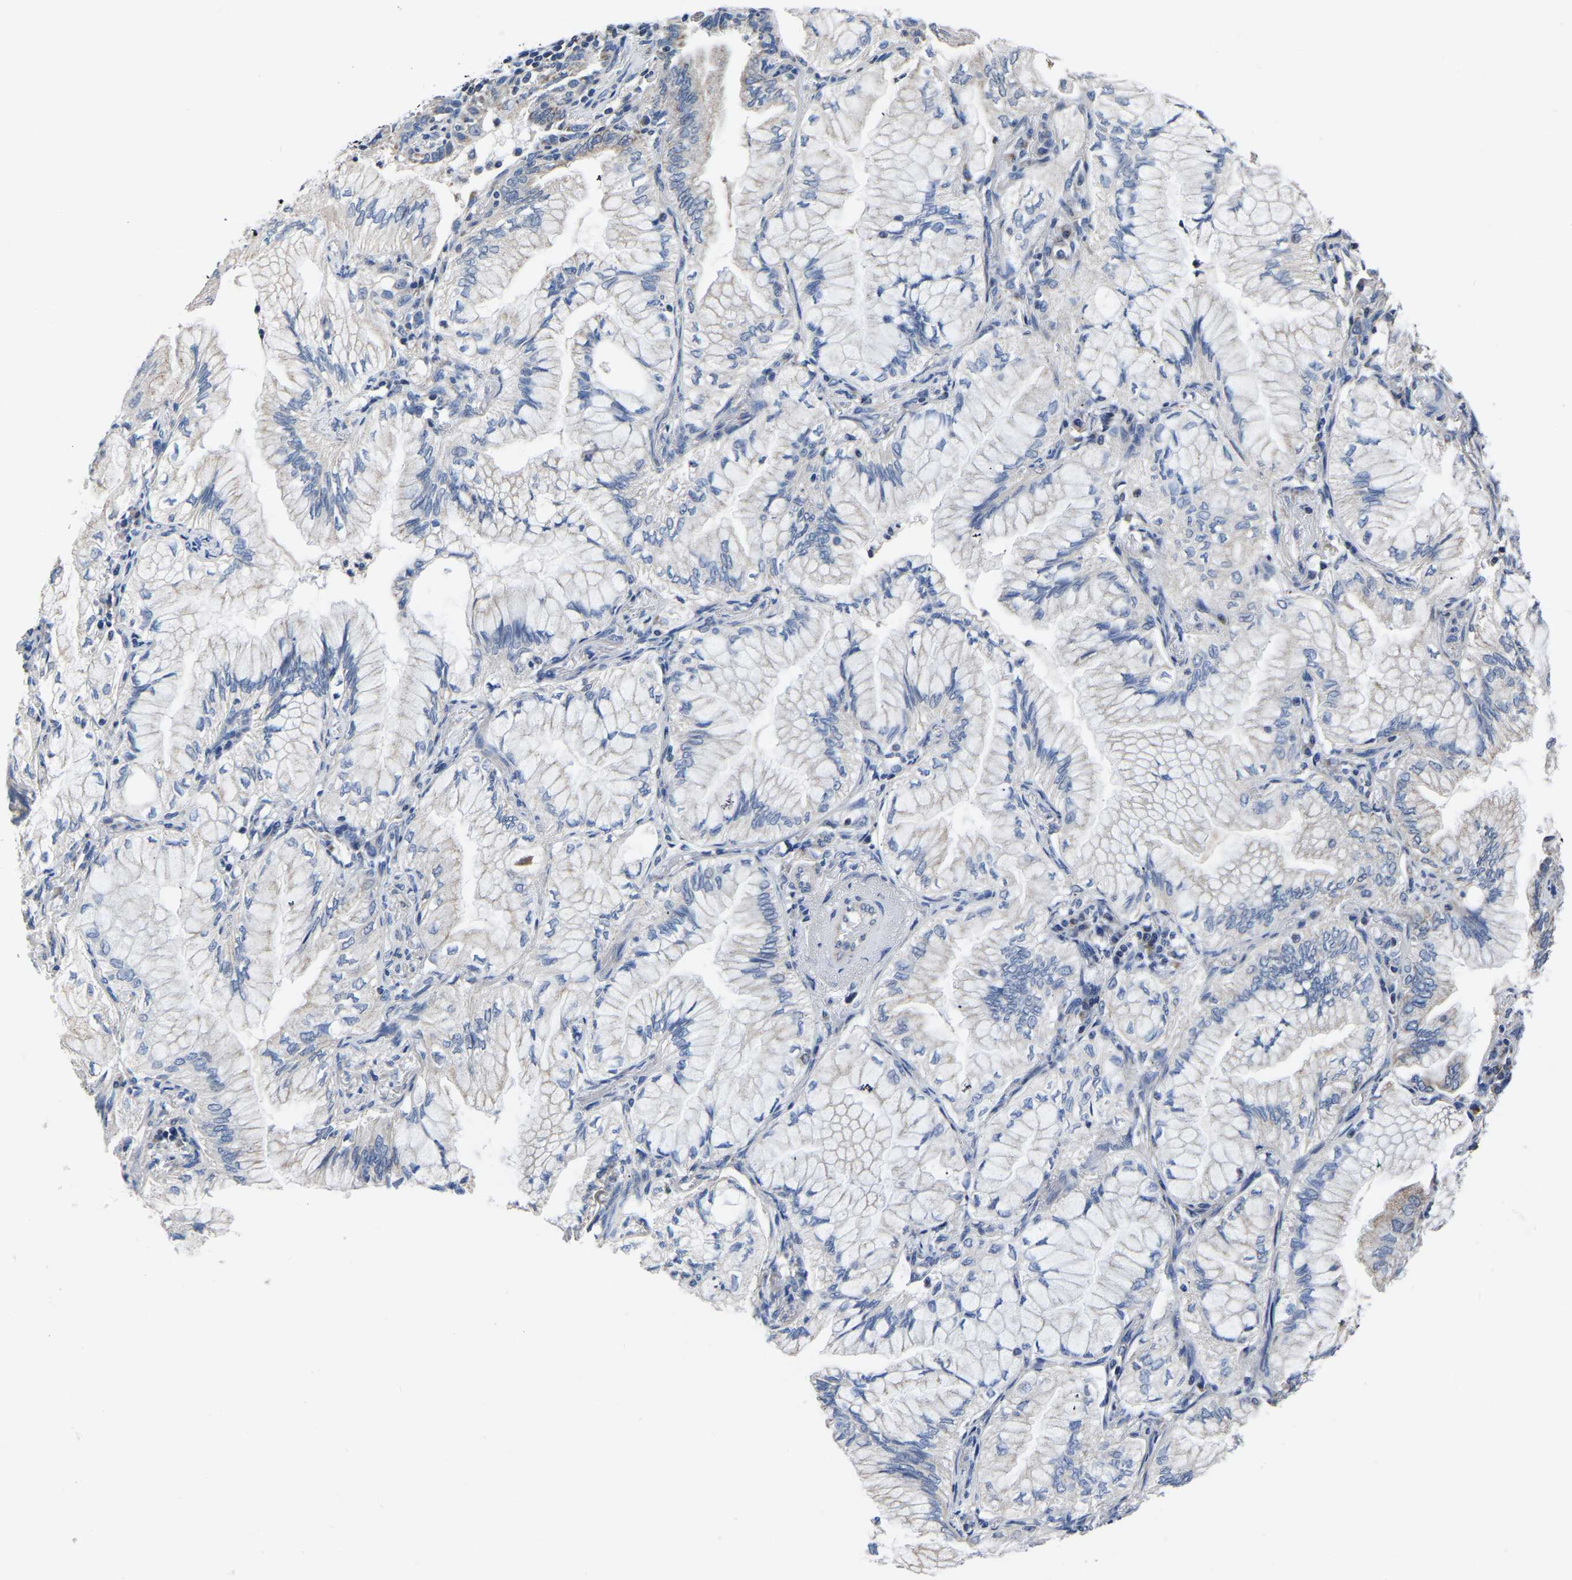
{"staining": {"intensity": "negative", "quantity": "none", "location": "none"}, "tissue": "lung cancer", "cell_type": "Tumor cells", "image_type": "cancer", "snomed": [{"axis": "morphology", "description": "Adenocarcinoma, NOS"}, {"axis": "topography", "description": "Lung"}], "caption": "Immunohistochemistry (IHC) of lung adenocarcinoma demonstrates no expression in tumor cells.", "gene": "FGD5", "patient": {"sex": "female", "age": 70}}